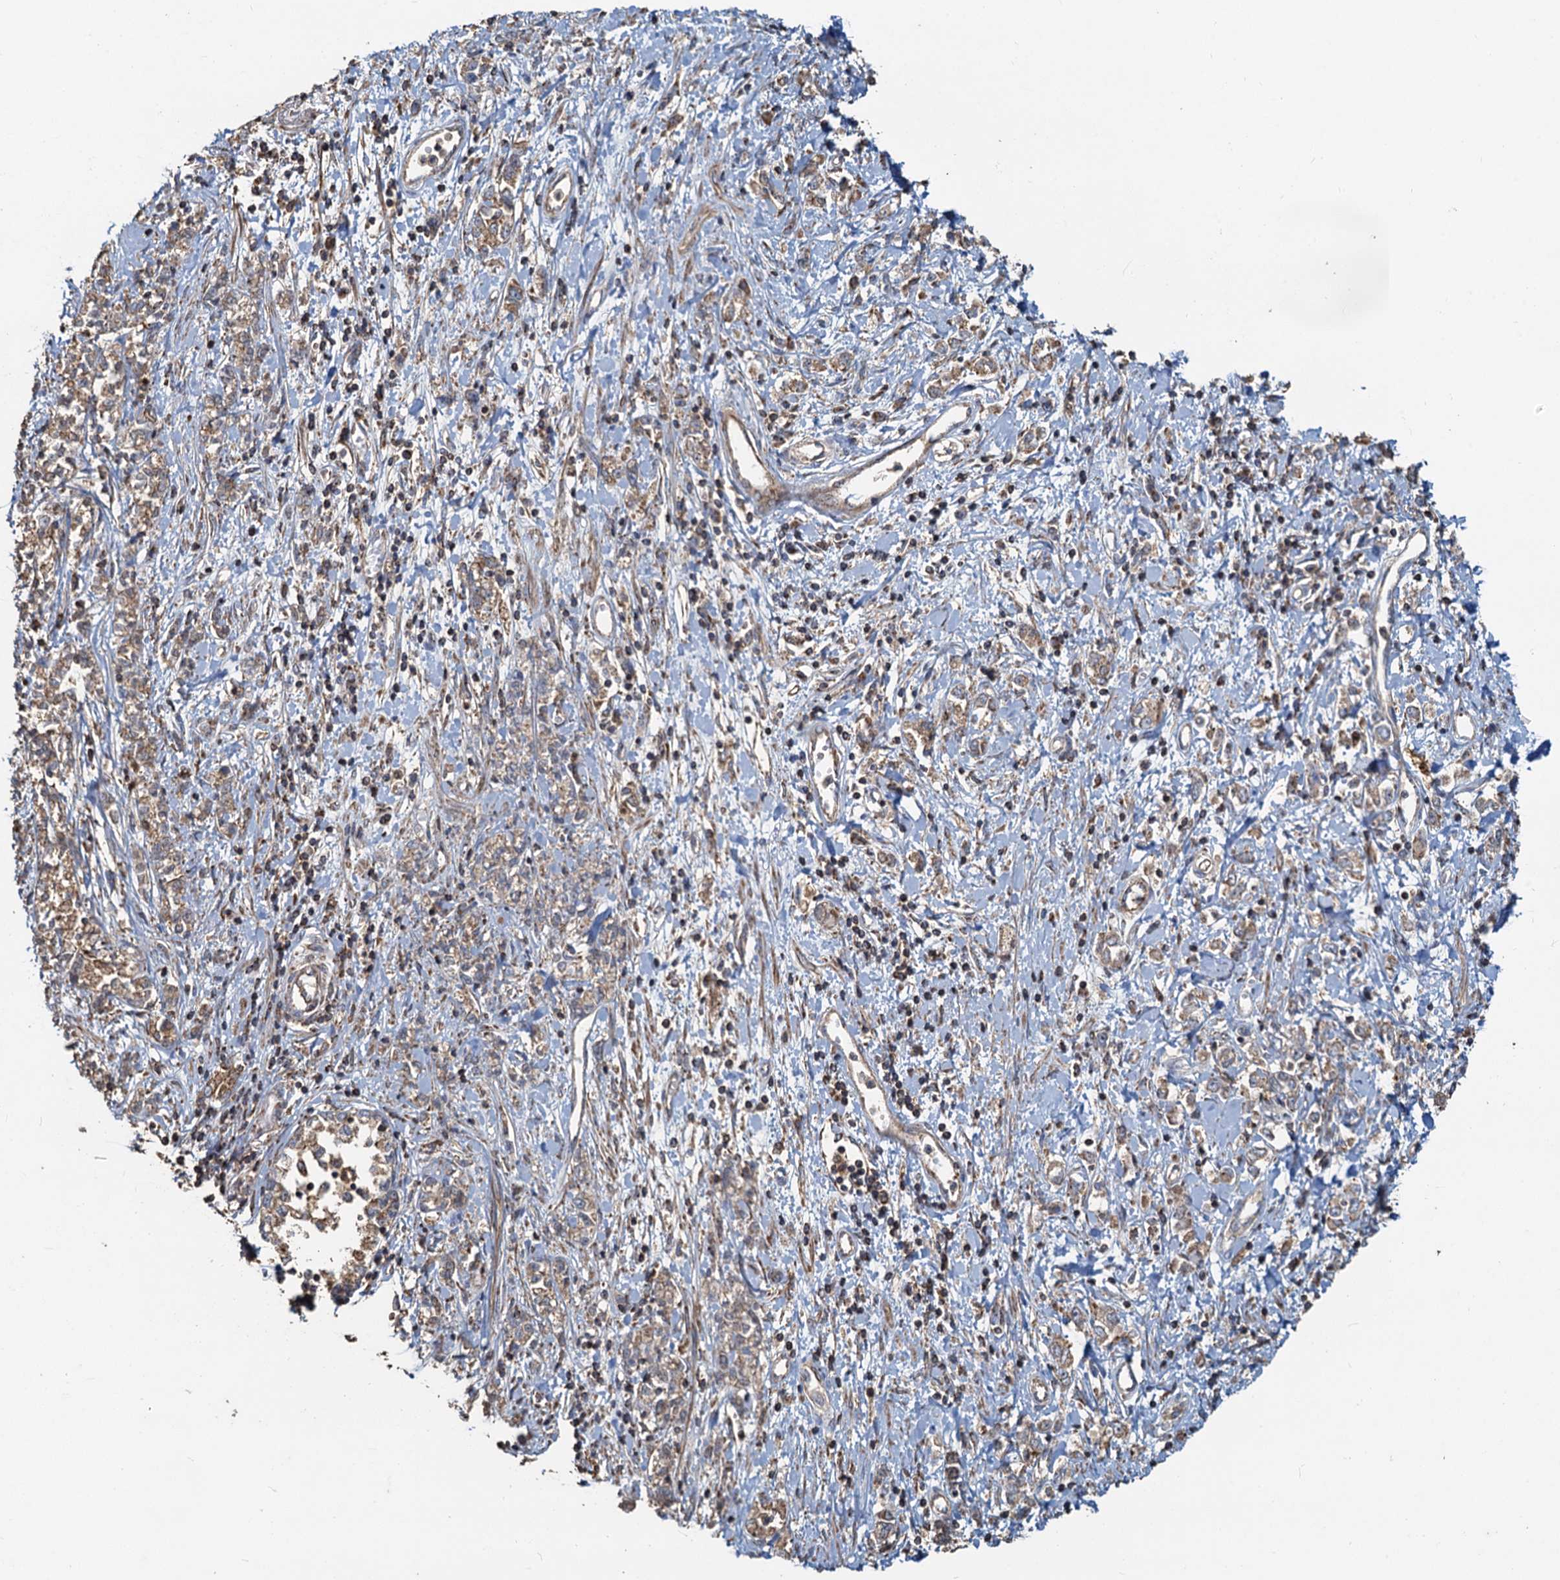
{"staining": {"intensity": "moderate", "quantity": ">75%", "location": "cytoplasmic/membranous"}, "tissue": "stomach cancer", "cell_type": "Tumor cells", "image_type": "cancer", "snomed": [{"axis": "morphology", "description": "Adenocarcinoma, NOS"}, {"axis": "topography", "description": "Stomach"}], "caption": "IHC histopathology image of neoplastic tissue: human stomach adenocarcinoma stained using immunohistochemistry exhibits medium levels of moderate protein expression localized specifically in the cytoplasmic/membranous of tumor cells, appearing as a cytoplasmic/membranous brown color.", "gene": "SDS", "patient": {"sex": "female", "age": 76}}